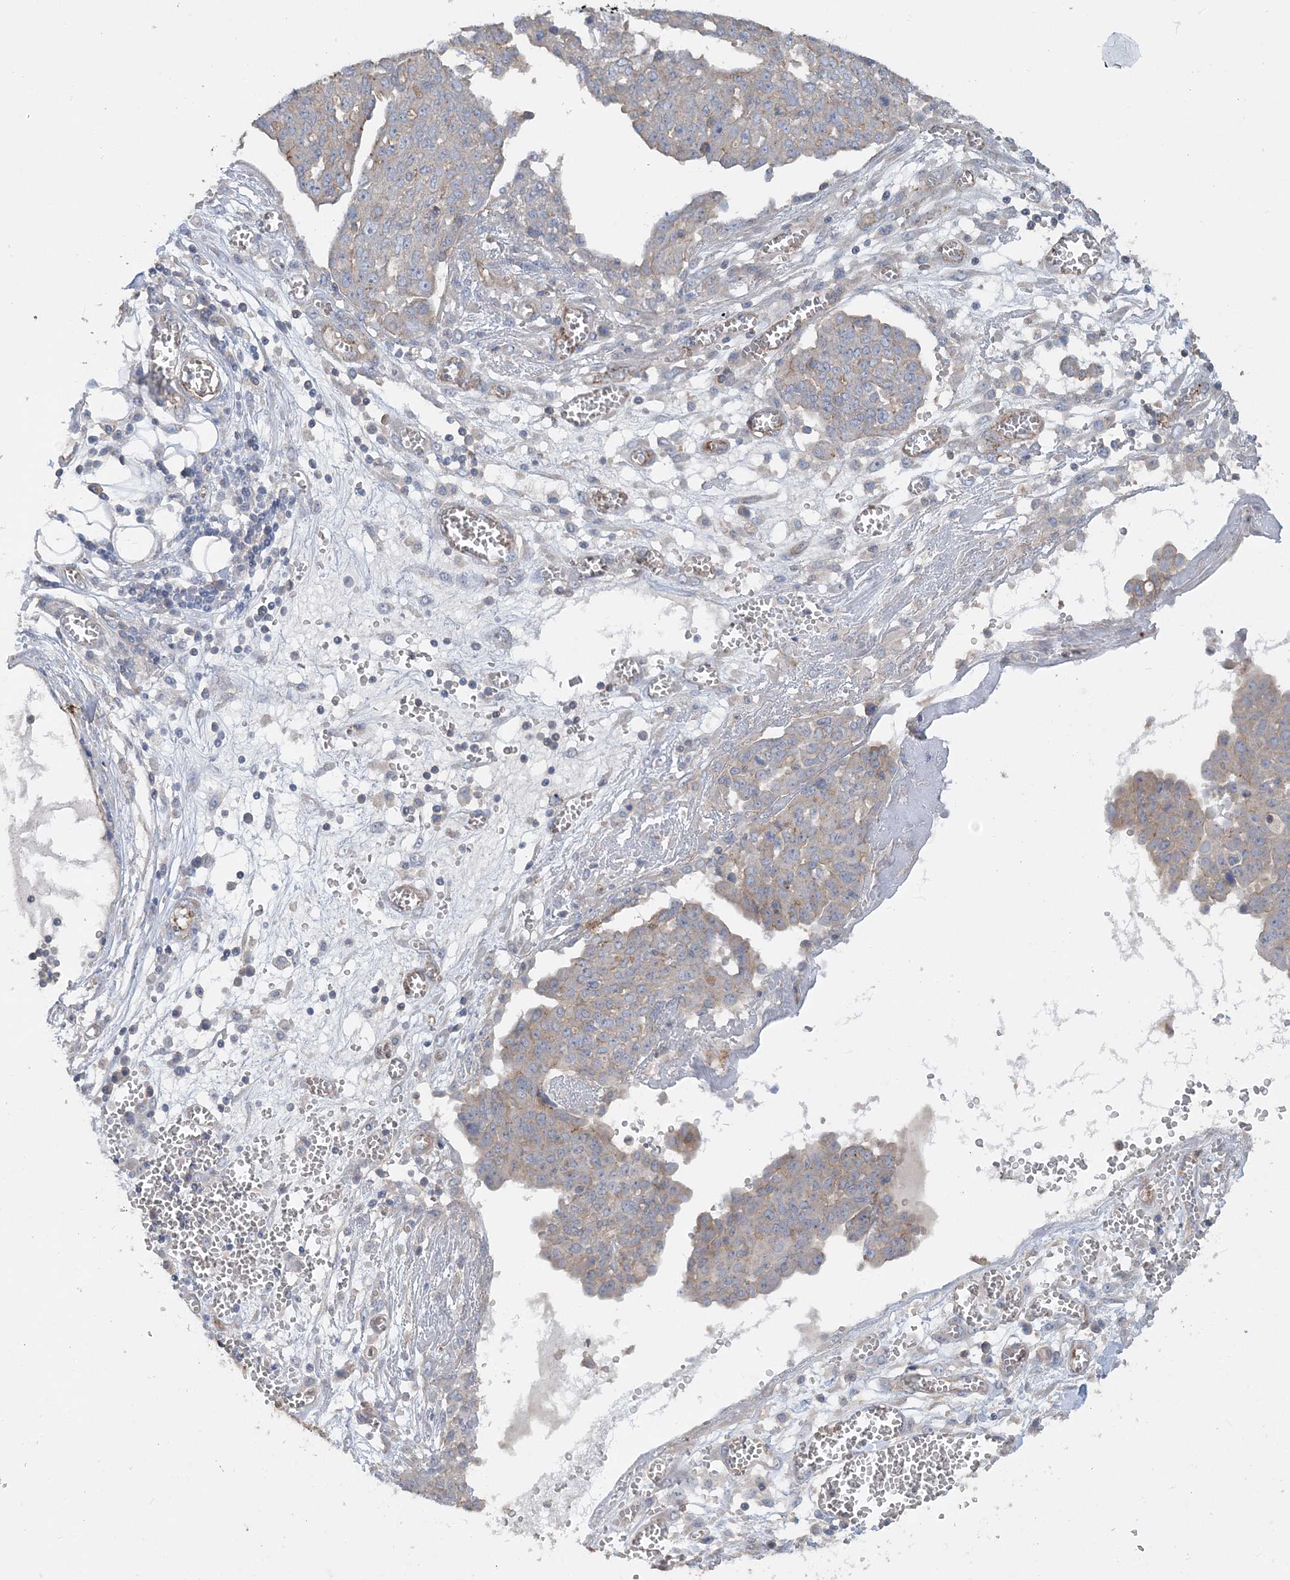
{"staining": {"intensity": "moderate", "quantity": "<25%", "location": "cytoplasmic/membranous"}, "tissue": "ovarian cancer", "cell_type": "Tumor cells", "image_type": "cancer", "snomed": [{"axis": "morphology", "description": "Cystadenocarcinoma, serous, NOS"}, {"axis": "topography", "description": "Soft tissue"}, {"axis": "topography", "description": "Ovary"}], "caption": "A brown stain highlights moderate cytoplasmic/membranous positivity of a protein in human ovarian serous cystadenocarcinoma tumor cells. (DAB = brown stain, brightfield microscopy at high magnification).", "gene": "PIGC", "patient": {"sex": "female", "age": 57}}